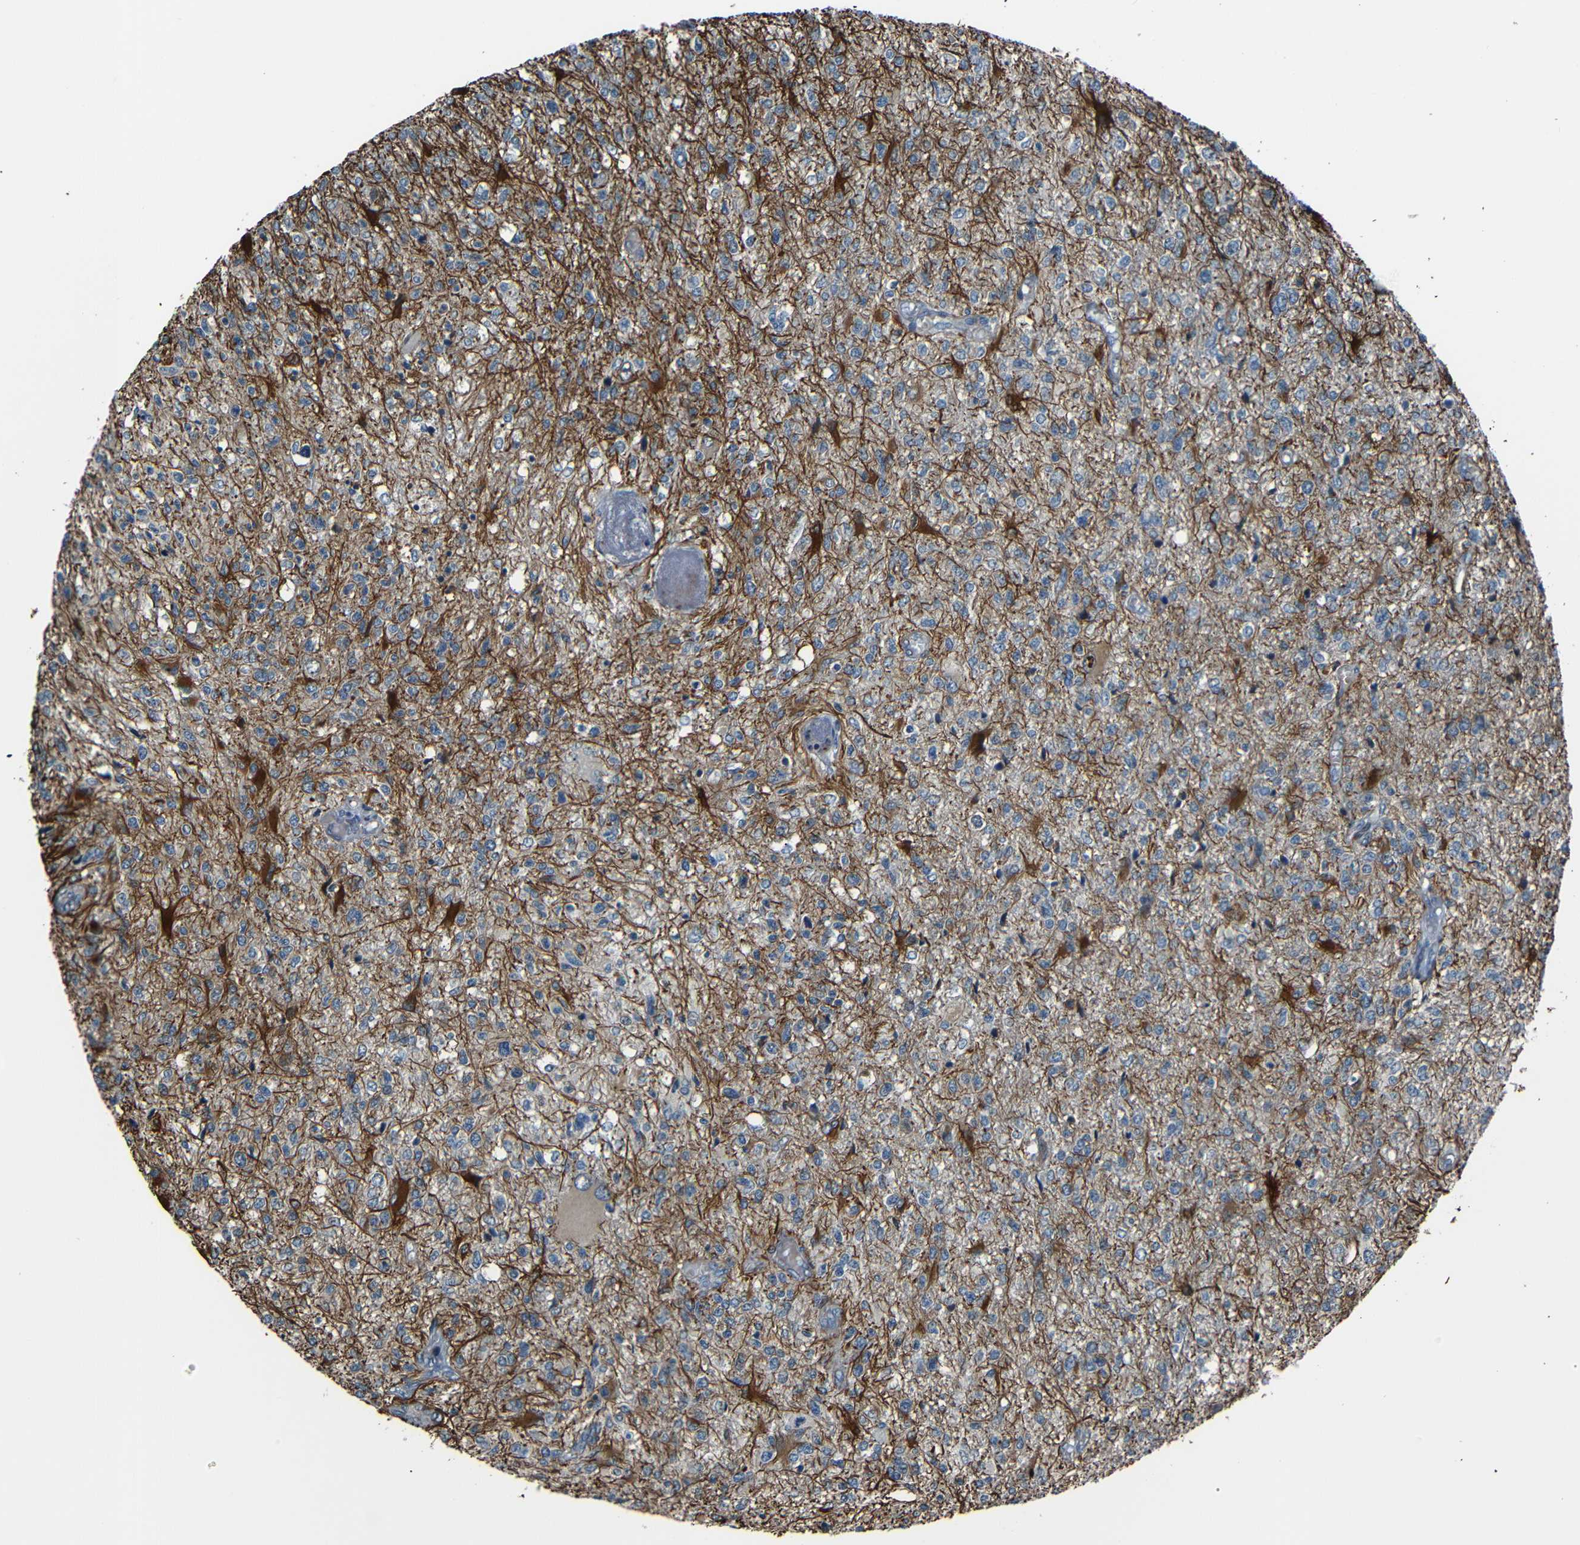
{"staining": {"intensity": "negative", "quantity": "none", "location": "none"}, "tissue": "glioma", "cell_type": "Tumor cells", "image_type": "cancer", "snomed": [{"axis": "morphology", "description": "Glioma, malignant, High grade"}, {"axis": "topography", "description": "Cerebral cortex"}], "caption": "A high-resolution micrograph shows immunohistochemistry (IHC) staining of high-grade glioma (malignant), which shows no significant positivity in tumor cells.", "gene": "AKAP9", "patient": {"sex": "male", "age": 76}}